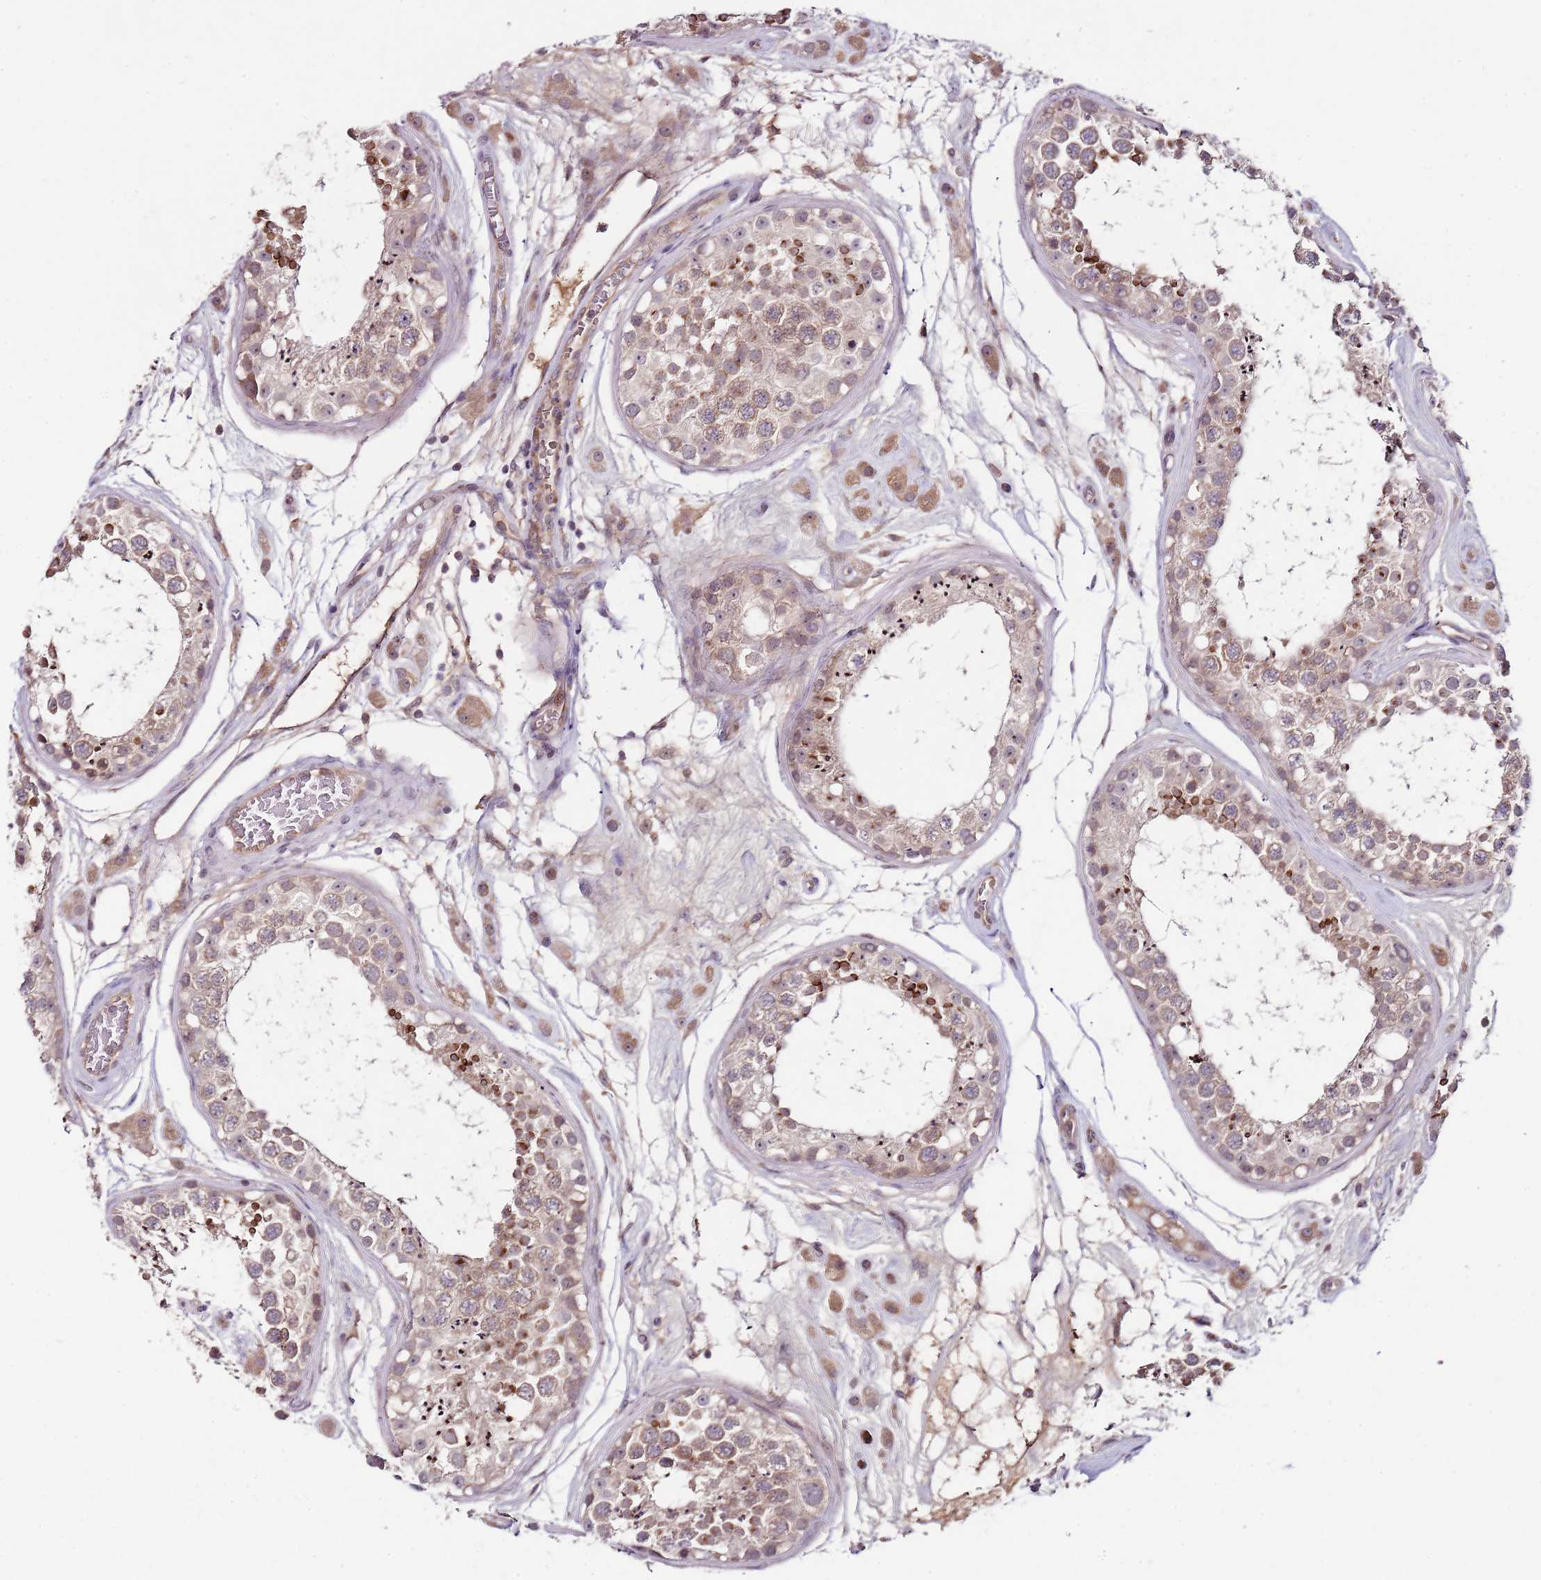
{"staining": {"intensity": "strong", "quantity": "<25%", "location": "cytoplasmic/membranous"}, "tissue": "testis", "cell_type": "Cells in seminiferous ducts", "image_type": "normal", "snomed": [{"axis": "morphology", "description": "Normal tissue, NOS"}, {"axis": "topography", "description": "Testis"}], "caption": "Brown immunohistochemical staining in benign testis reveals strong cytoplasmic/membranous positivity in approximately <25% of cells in seminiferous ducts.", "gene": "FBXL22", "patient": {"sex": "male", "age": 25}}